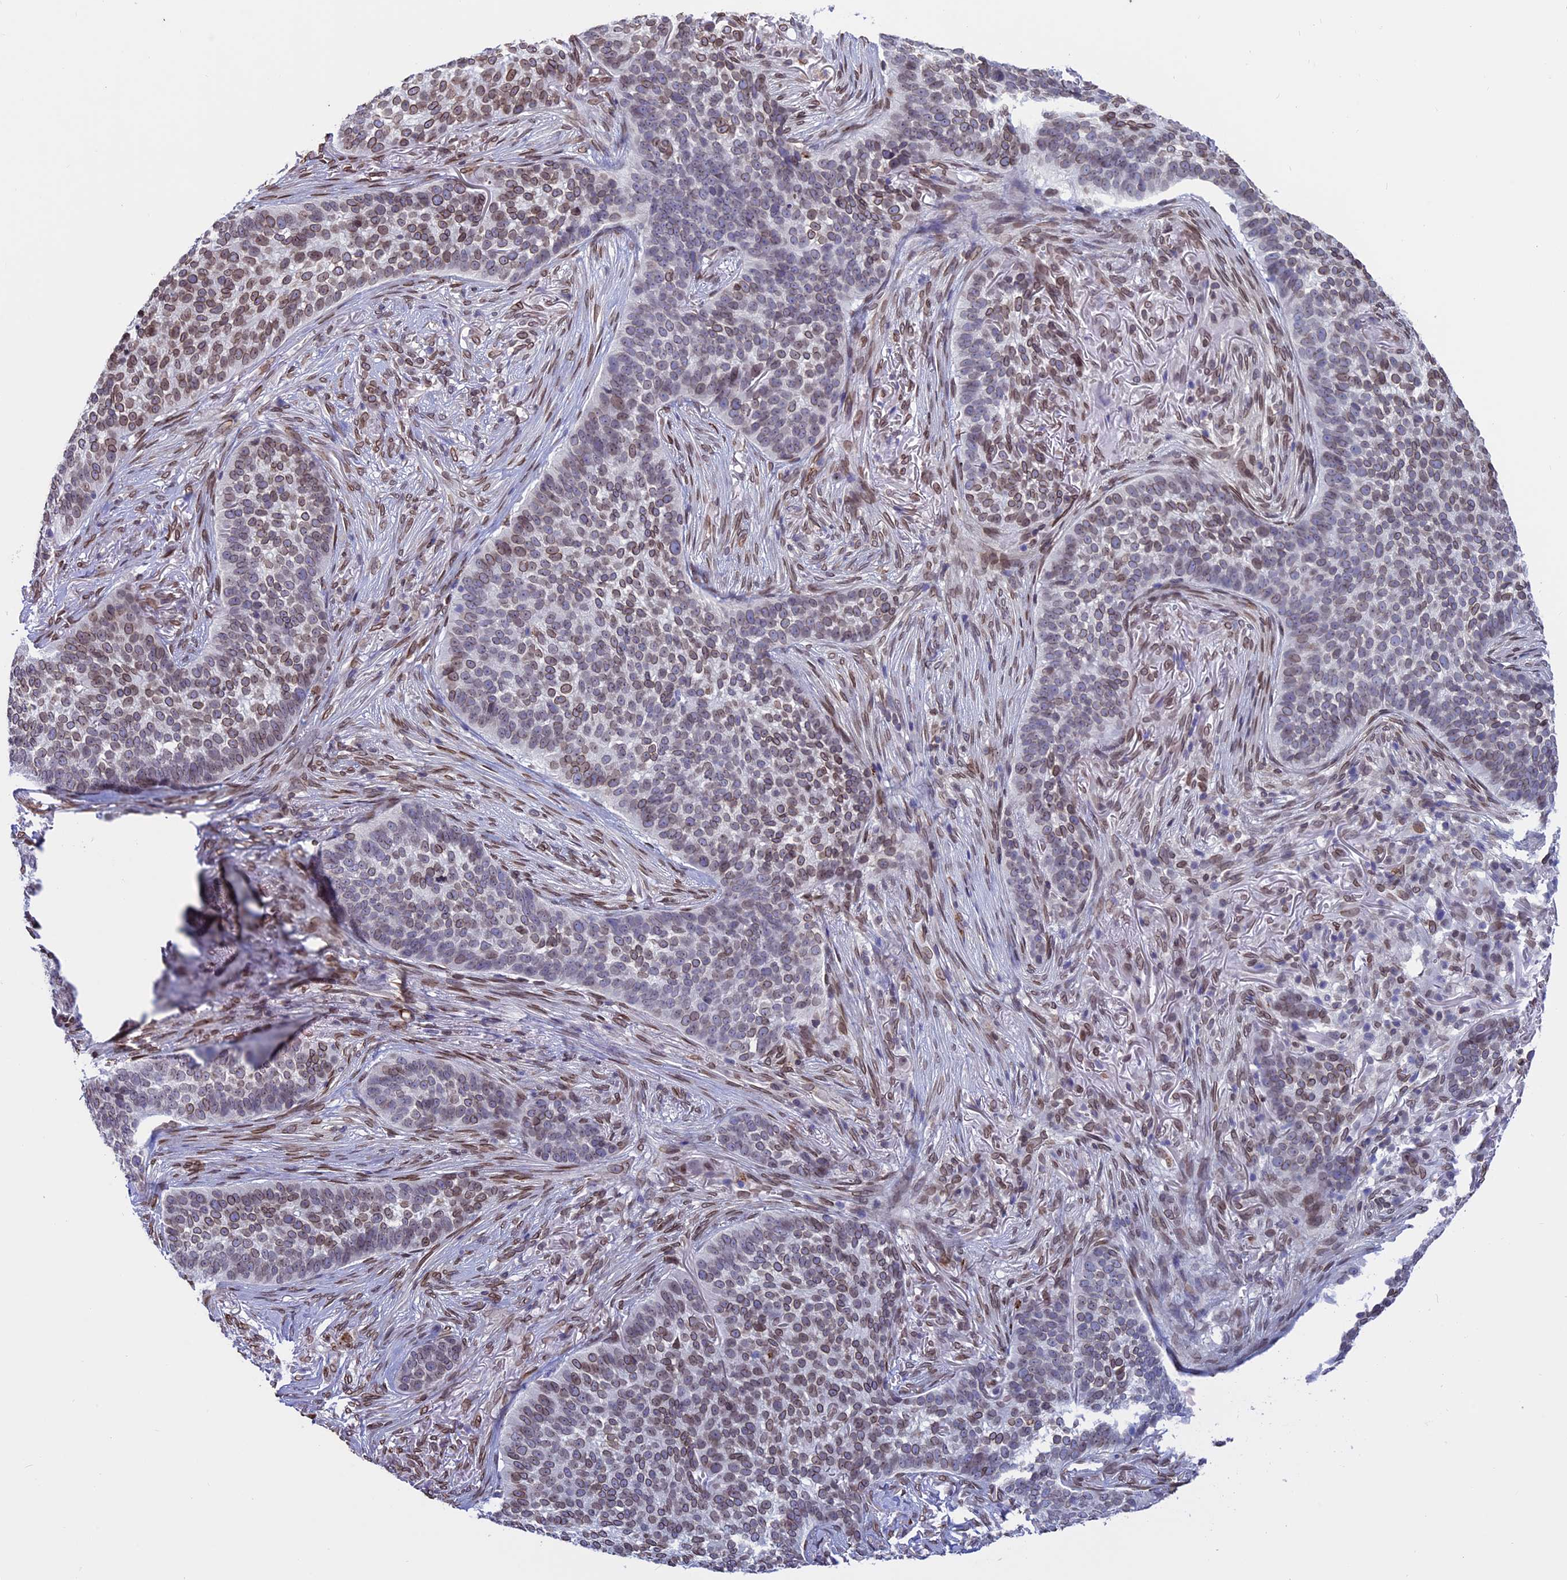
{"staining": {"intensity": "moderate", "quantity": "25%-75%", "location": "cytoplasmic/membranous,nuclear"}, "tissue": "skin cancer", "cell_type": "Tumor cells", "image_type": "cancer", "snomed": [{"axis": "morphology", "description": "Basal cell carcinoma"}, {"axis": "topography", "description": "Skin"}], "caption": "About 25%-75% of tumor cells in skin cancer (basal cell carcinoma) show moderate cytoplasmic/membranous and nuclear protein positivity as visualized by brown immunohistochemical staining.", "gene": "TMPRSS7", "patient": {"sex": "male", "age": 85}}